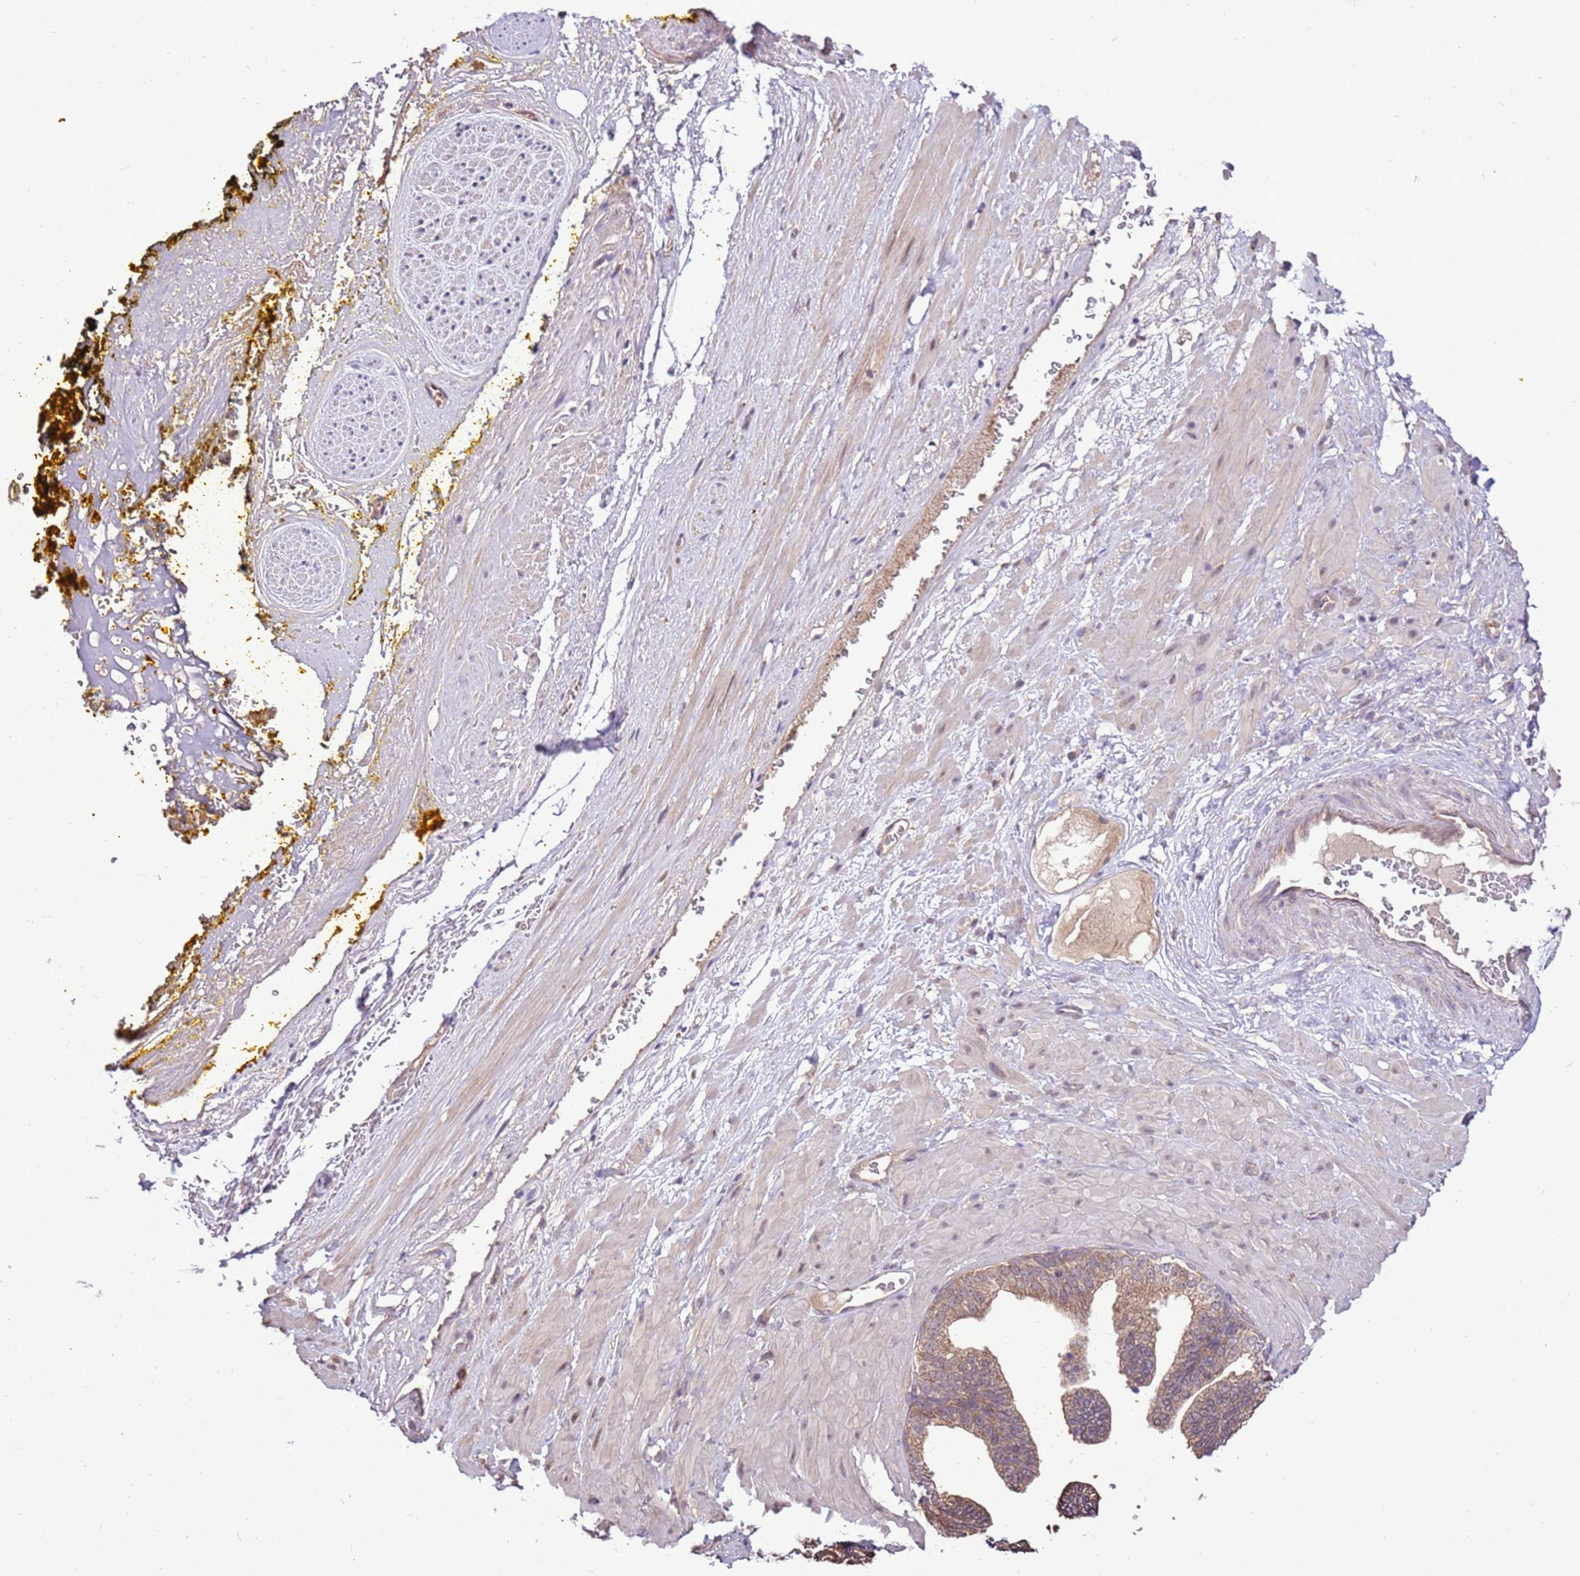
{"staining": {"intensity": "weak", "quantity": ">75%", "location": "cytoplasmic/membranous"}, "tissue": "adipose tissue", "cell_type": "Adipocytes", "image_type": "normal", "snomed": [{"axis": "morphology", "description": "Normal tissue, NOS"}, {"axis": "morphology", "description": "Adenocarcinoma, Low grade"}, {"axis": "topography", "description": "Prostate"}, {"axis": "topography", "description": "Peripheral nerve tissue"}], "caption": "DAB (3,3'-diaminobenzidine) immunohistochemical staining of benign adipose tissue exhibits weak cytoplasmic/membranous protein staining in approximately >75% of adipocytes.", "gene": "BBS5", "patient": {"sex": "male", "age": 63}}